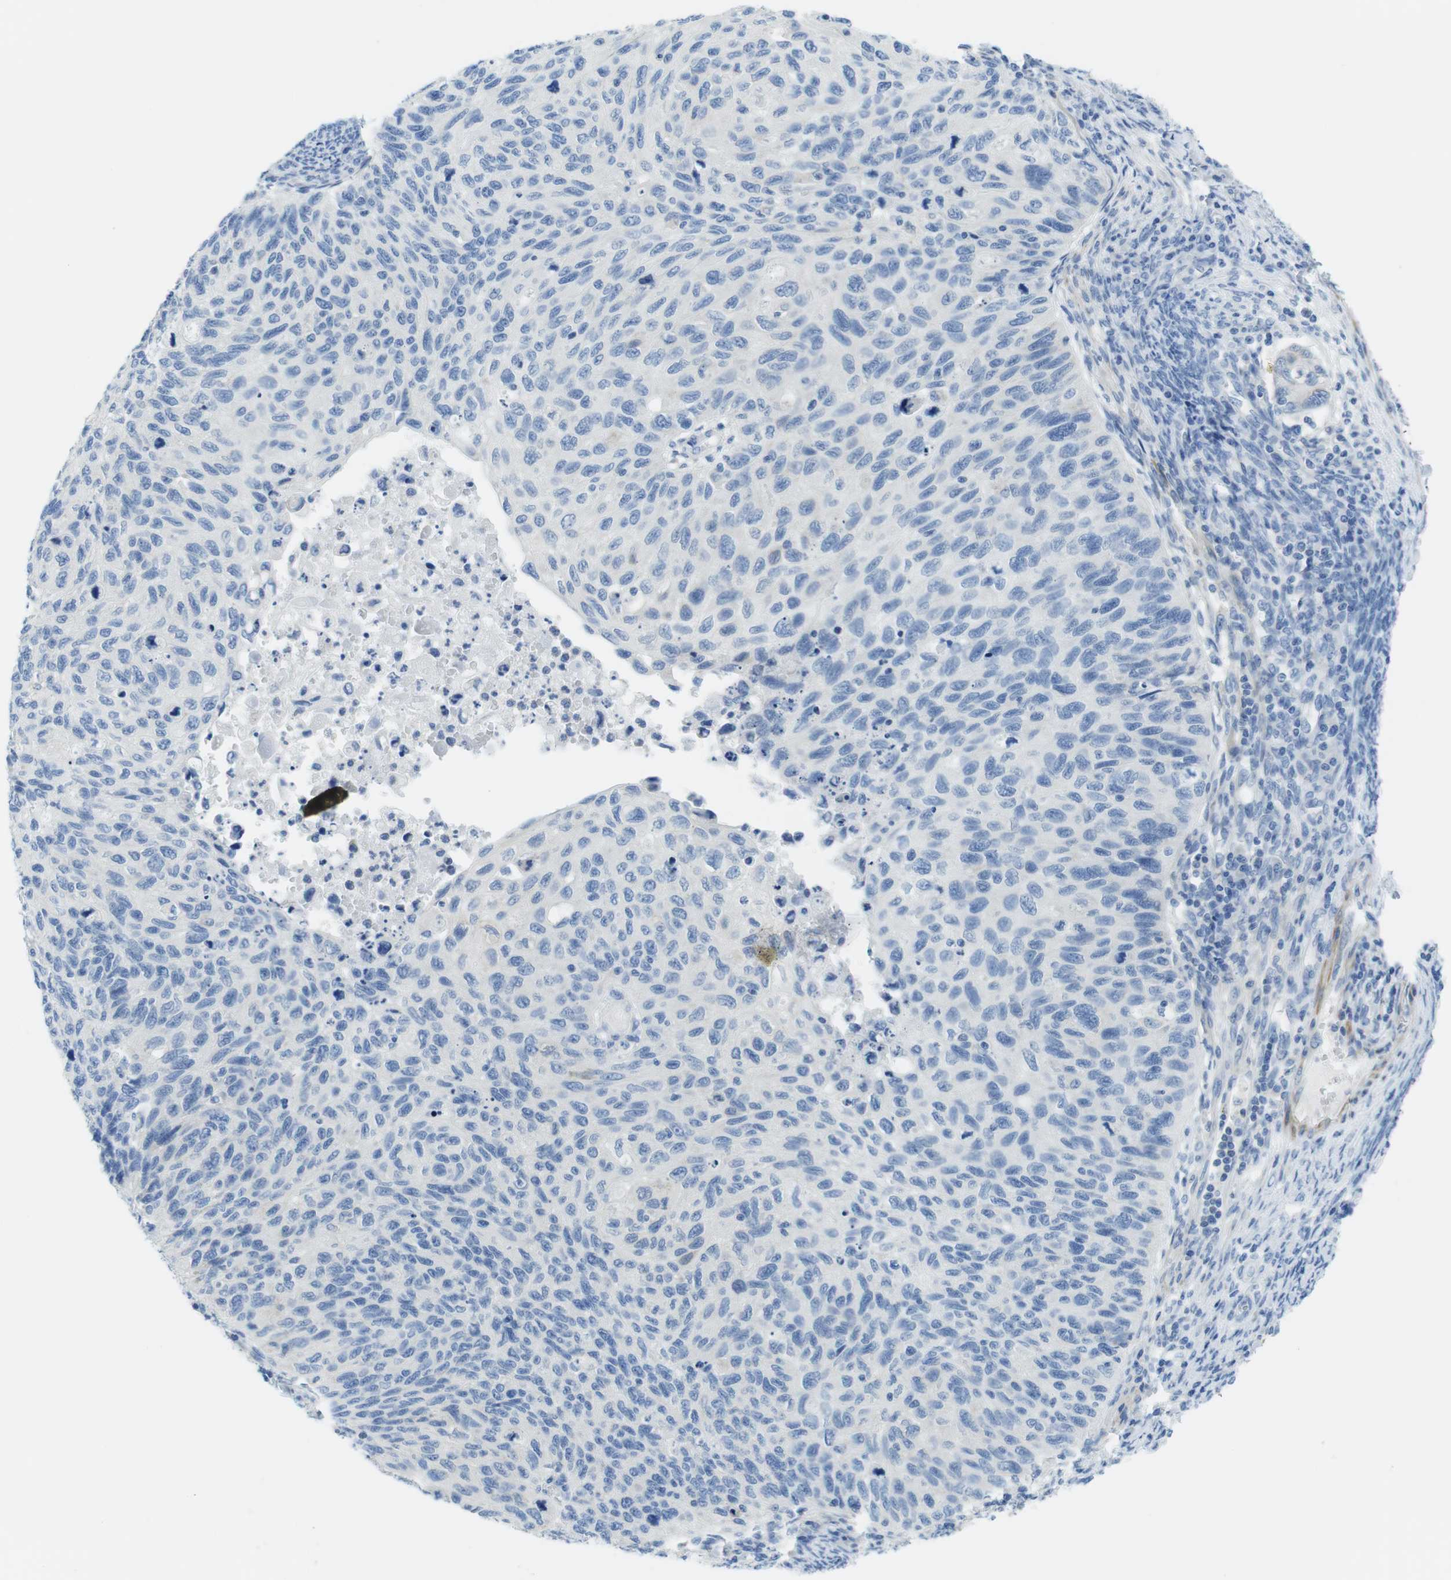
{"staining": {"intensity": "negative", "quantity": "none", "location": "none"}, "tissue": "cervical cancer", "cell_type": "Tumor cells", "image_type": "cancer", "snomed": [{"axis": "morphology", "description": "Squamous cell carcinoma, NOS"}, {"axis": "topography", "description": "Cervix"}], "caption": "DAB immunohistochemical staining of cervical cancer reveals no significant staining in tumor cells. (DAB (3,3'-diaminobenzidine) immunohistochemistry visualized using brightfield microscopy, high magnification).", "gene": "ASIC5", "patient": {"sex": "female", "age": 70}}